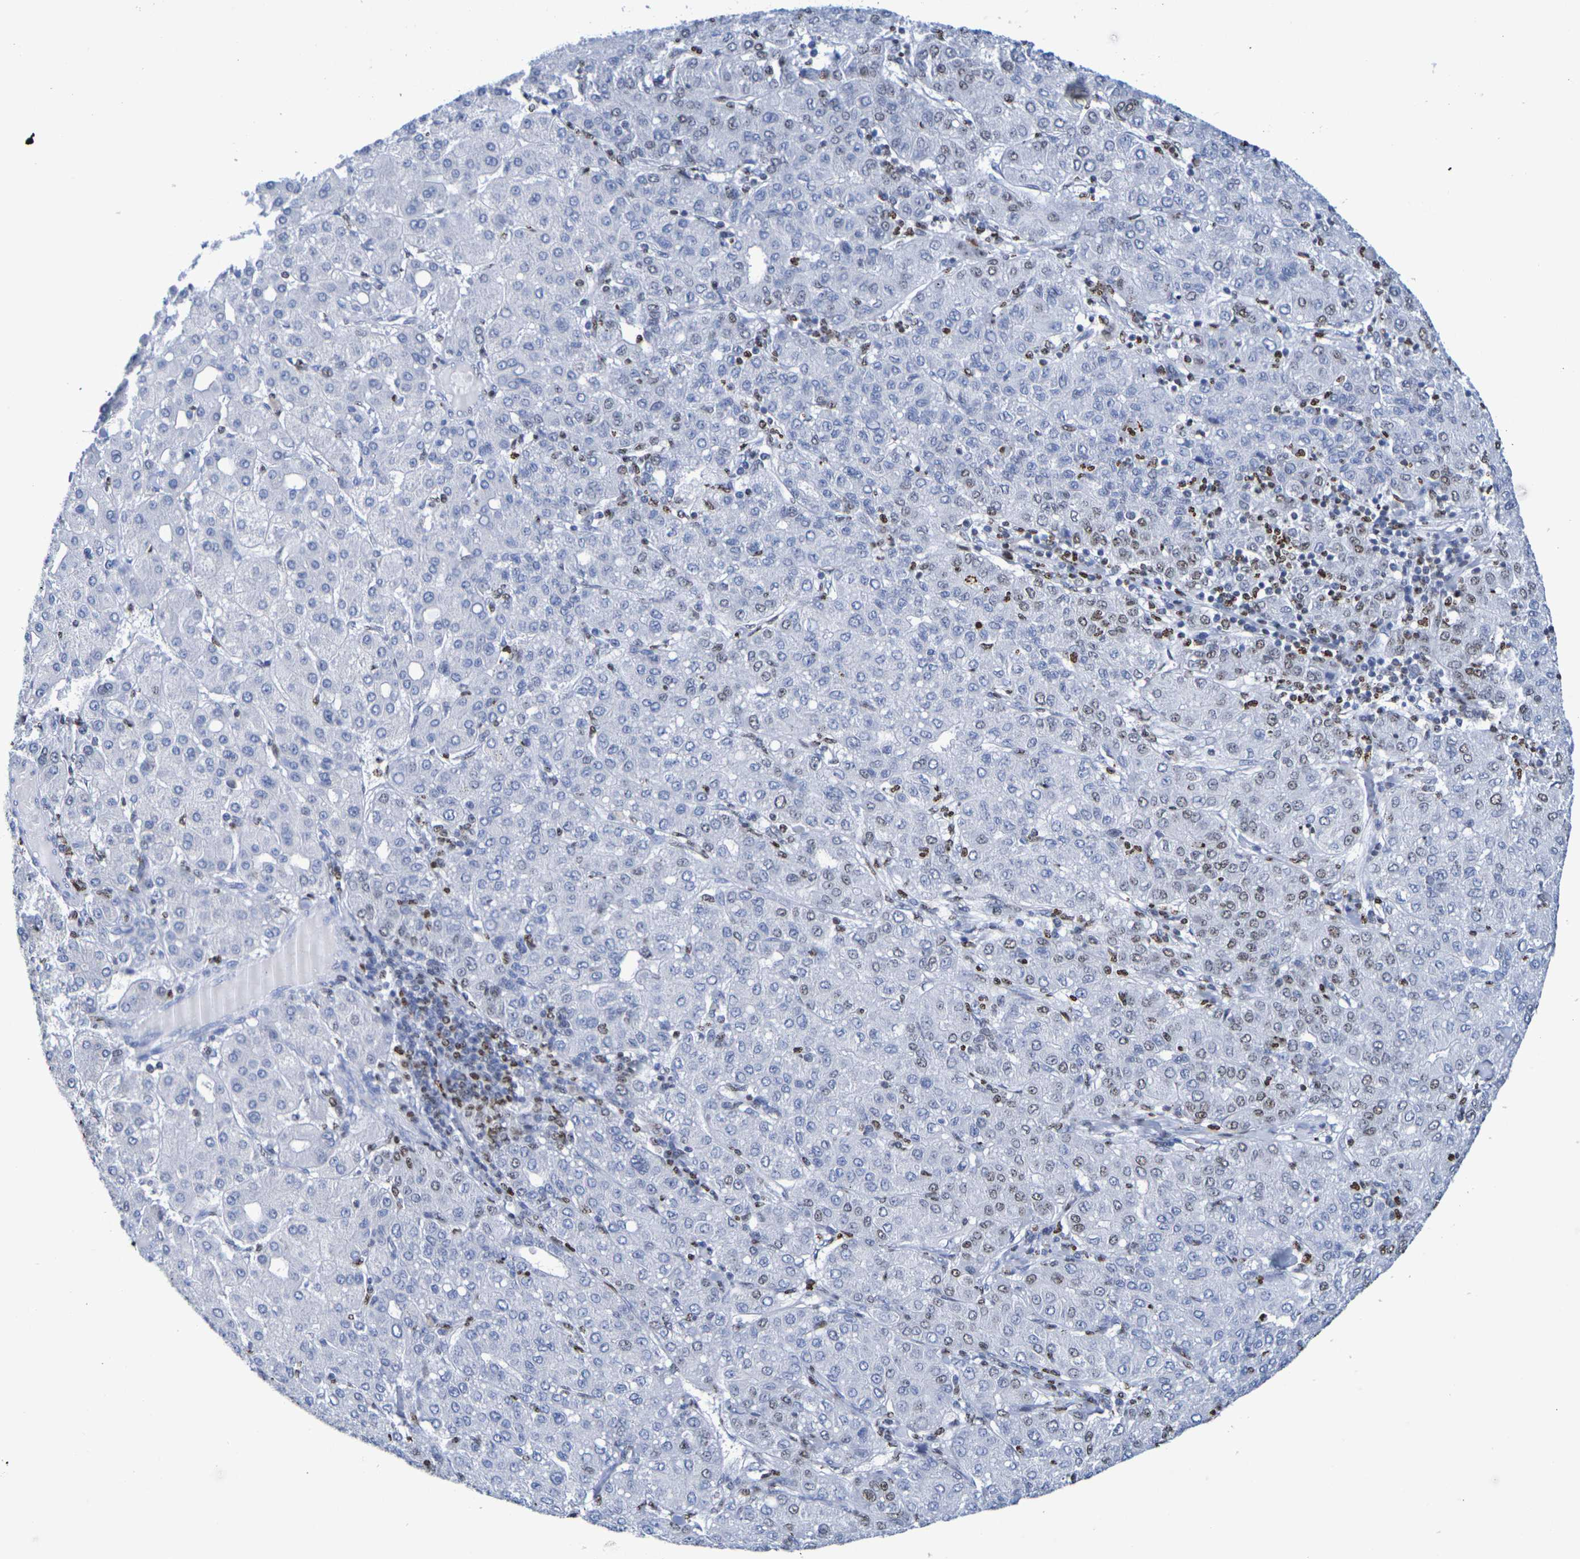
{"staining": {"intensity": "weak", "quantity": "<25%", "location": "nuclear"}, "tissue": "liver cancer", "cell_type": "Tumor cells", "image_type": "cancer", "snomed": [{"axis": "morphology", "description": "Carcinoma, Hepatocellular, NOS"}, {"axis": "topography", "description": "Liver"}], "caption": "Histopathology image shows no protein expression in tumor cells of liver hepatocellular carcinoma tissue.", "gene": "H1-5", "patient": {"sex": "male", "age": 65}}